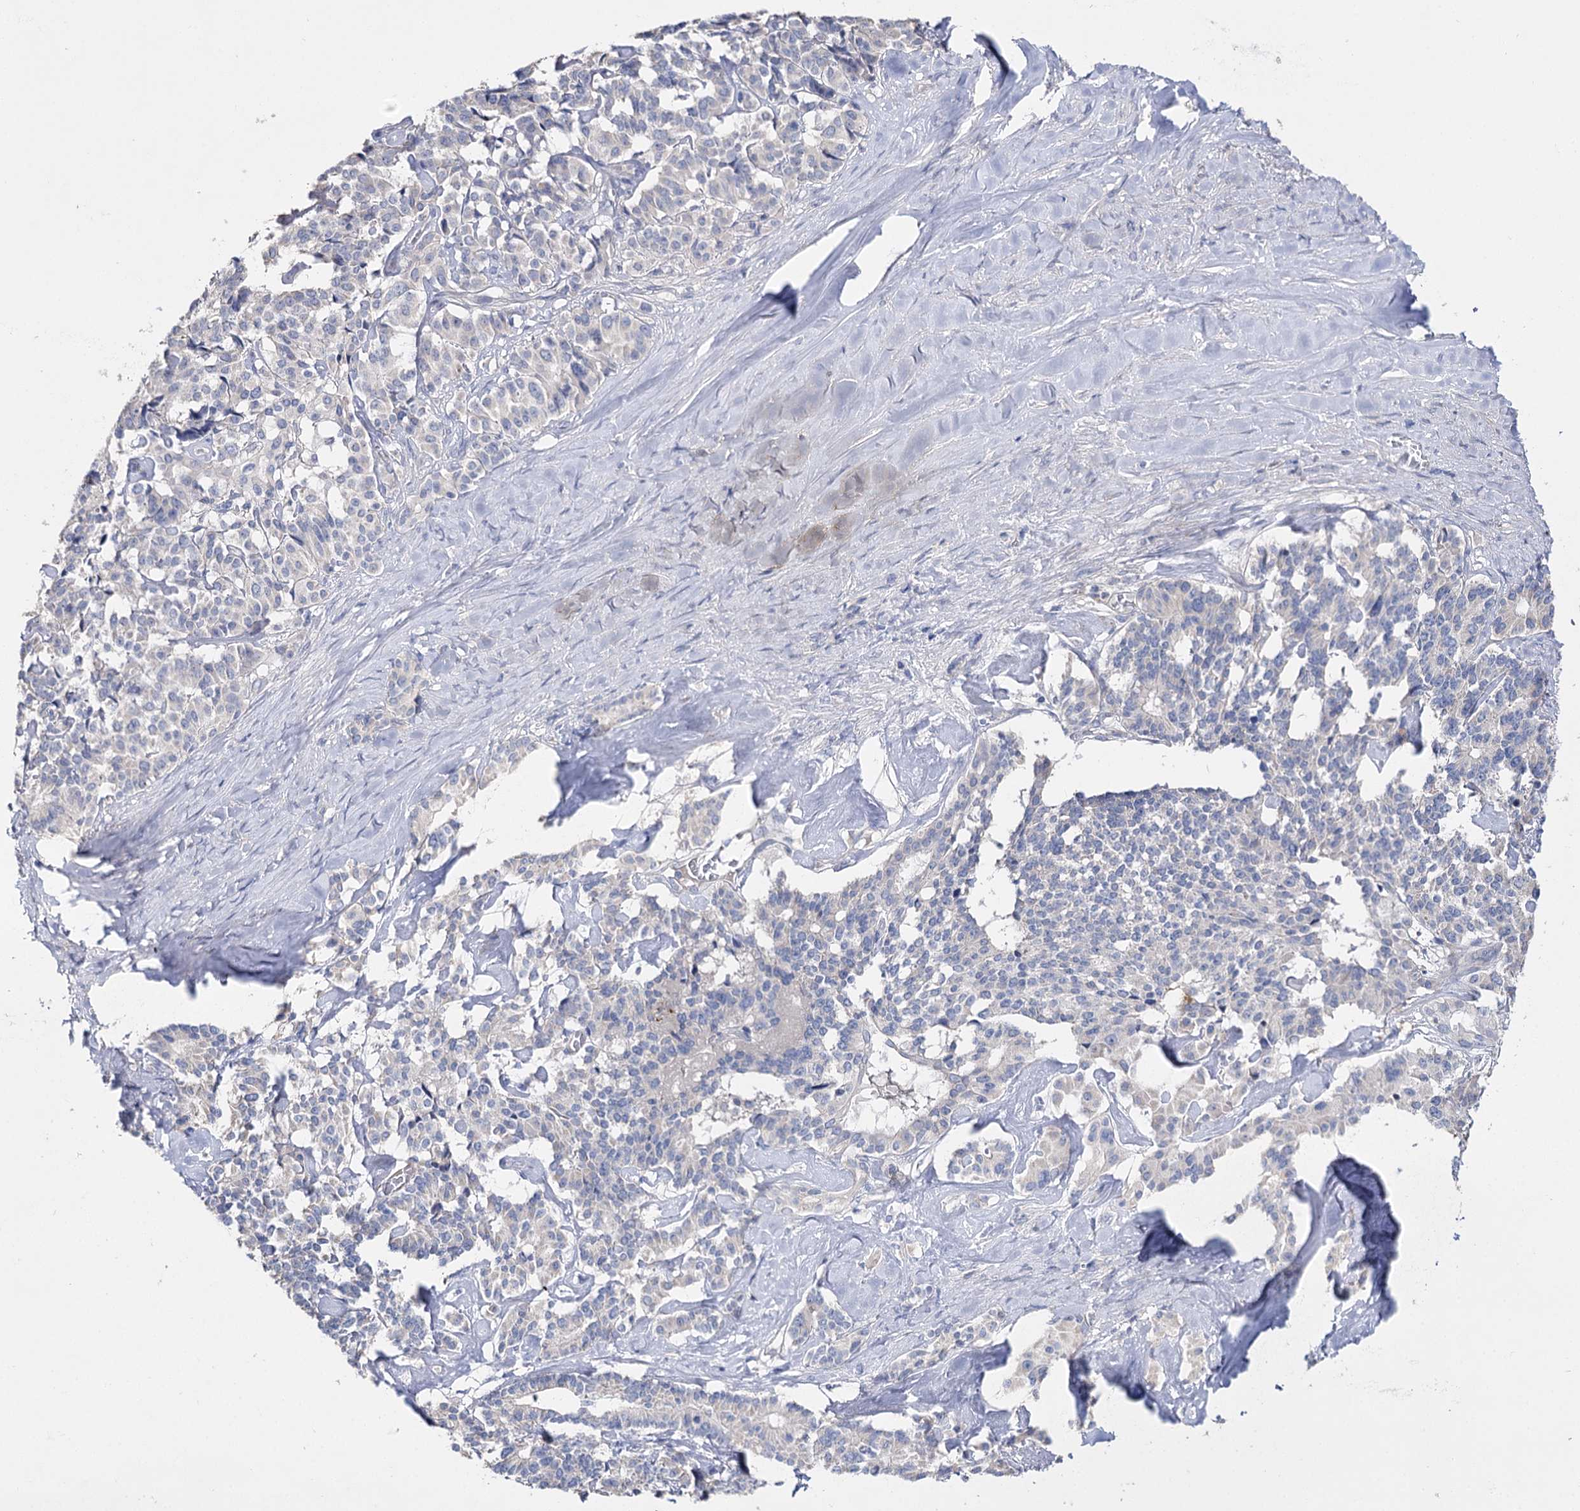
{"staining": {"intensity": "negative", "quantity": "none", "location": "none"}, "tissue": "pancreatic cancer", "cell_type": "Tumor cells", "image_type": "cancer", "snomed": [{"axis": "morphology", "description": "Adenocarcinoma, NOS"}, {"axis": "topography", "description": "Pancreas"}], "caption": "Tumor cells show no significant protein positivity in pancreatic adenocarcinoma.", "gene": "NRAP", "patient": {"sex": "female", "age": 74}}